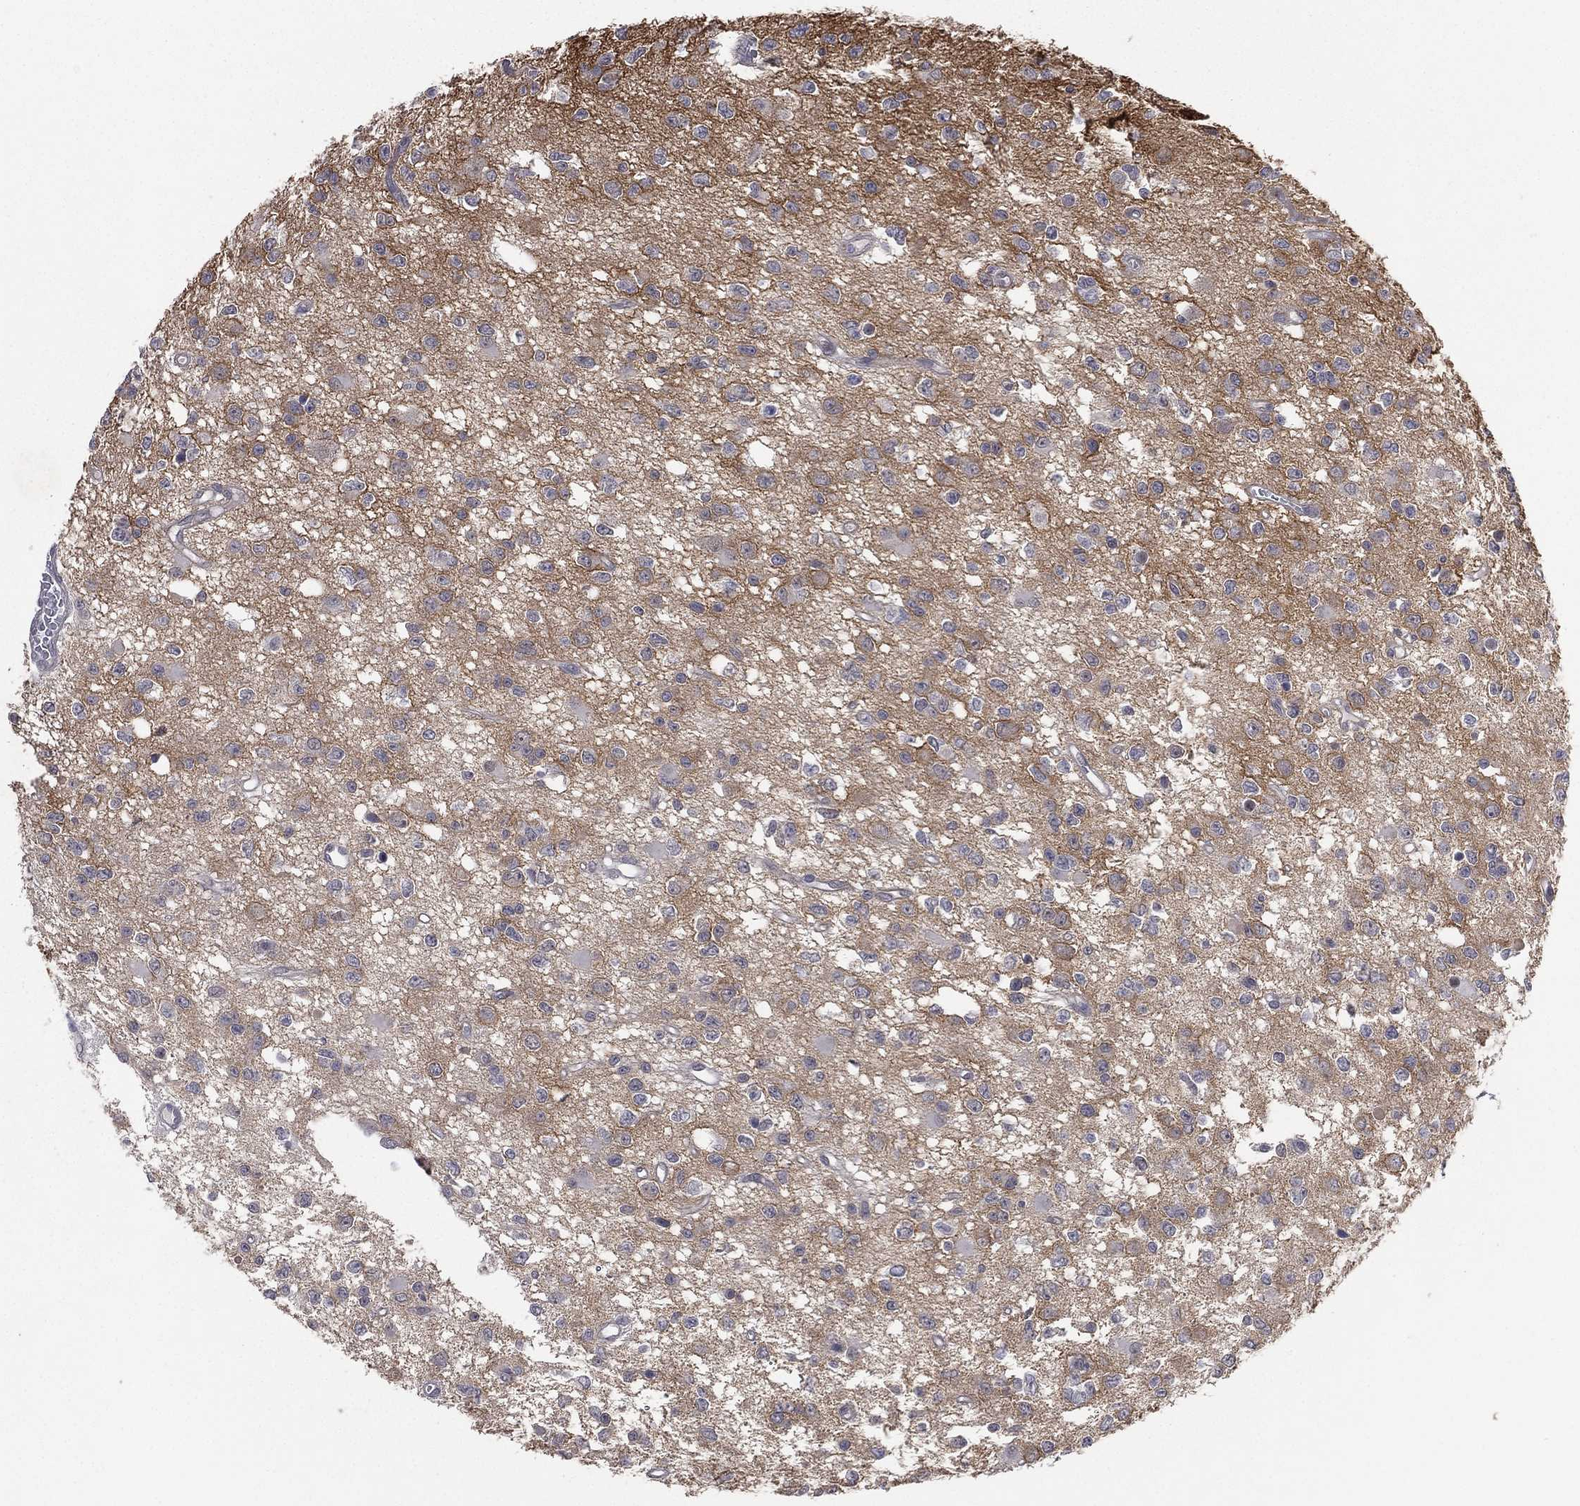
{"staining": {"intensity": "negative", "quantity": "none", "location": "none"}, "tissue": "glioma", "cell_type": "Tumor cells", "image_type": "cancer", "snomed": [{"axis": "morphology", "description": "Glioma, malignant, Low grade"}, {"axis": "topography", "description": "Brain"}], "caption": "DAB immunohistochemical staining of glioma displays no significant staining in tumor cells.", "gene": "KAT14", "patient": {"sex": "female", "age": 45}}